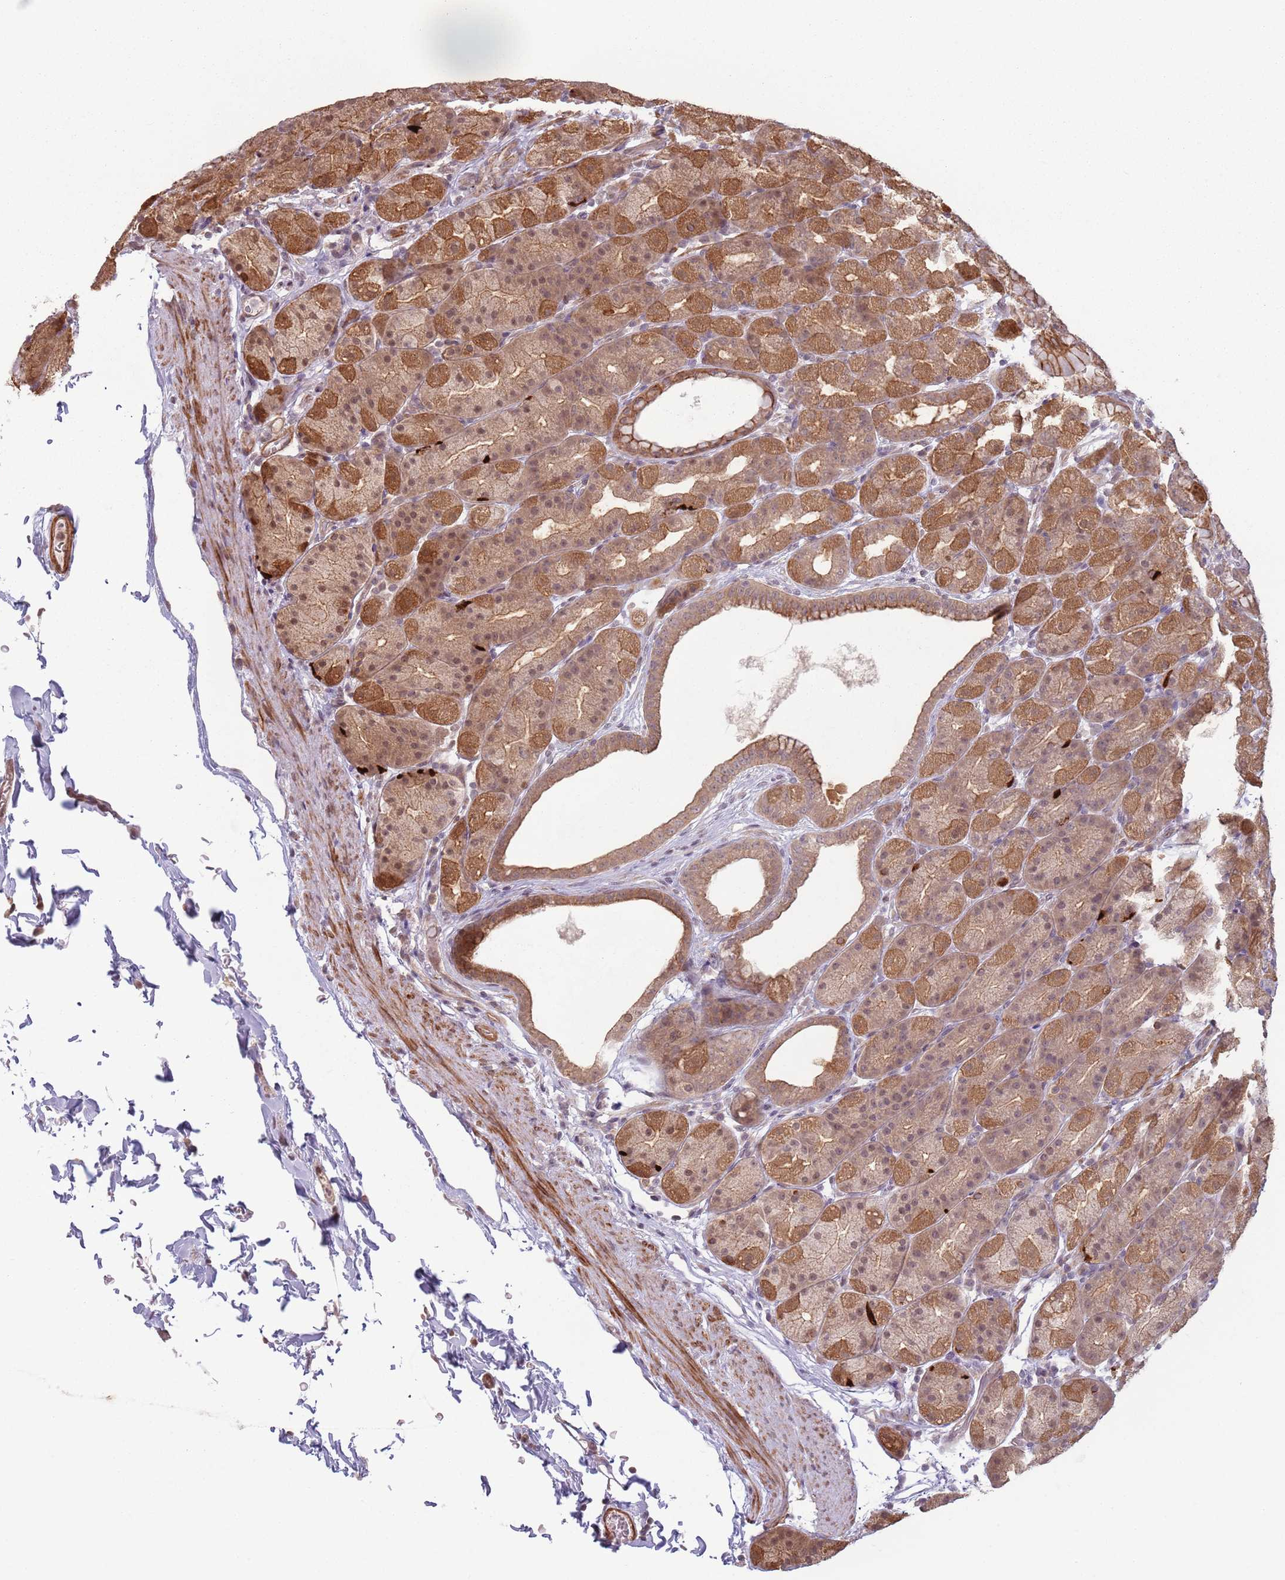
{"staining": {"intensity": "moderate", "quantity": ">75%", "location": "cytoplasmic/membranous,nuclear"}, "tissue": "stomach", "cell_type": "Glandular cells", "image_type": "normal", "snomed": [{"axis": "morphology", "description": "Normal tissue, NOS"}, {"axis": "topography", "description": "Stomach, upper"}, {"axis": "topography", "description": "Stomach"}], "caption": "Brown immunohistochemical staining in unremarkable stomach shows moderate cytoplasmic/membranous,nuclear staining in about >75% of glandular cells. The staining was performed using DAB, with brown indicating positive protein expression. Nuclei are stained blue with hematoxylin.", "gene": "CCDC154", "patient": {"sex": "male", "age": 68}}